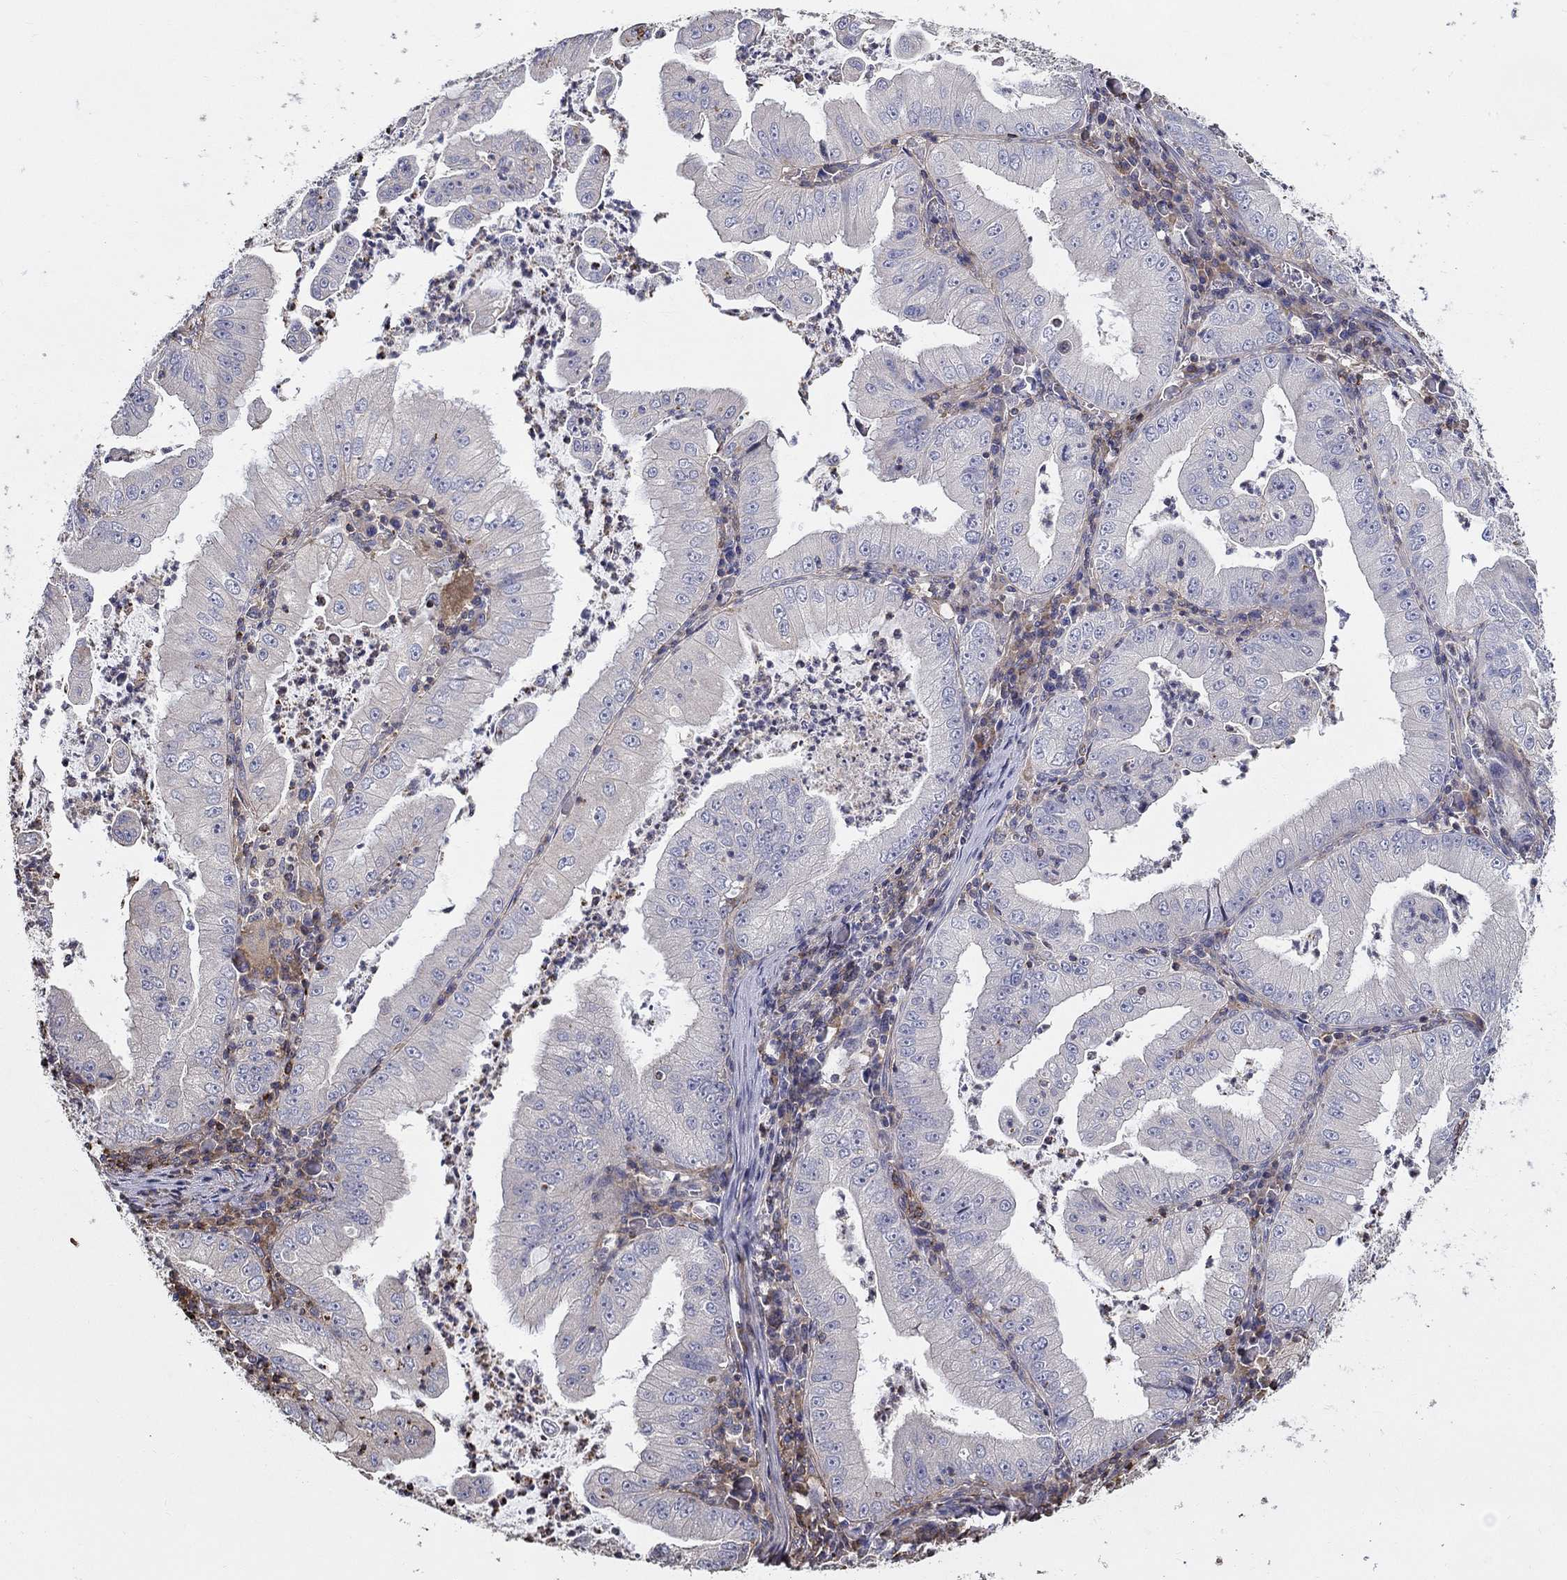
{"staining": {"intensity": "negative", "quantity": "none", "location": "none"}, "tissue": "stomach cancer", "cell_type": "Tumor cells", "image_type": "cancer", "snomed": [{"axis": "morphology", "description": "Adenocarcinoma, NOS"}, {"axis": "topography", "description": "Stomach"}], "caption": "DAB (3,3'-diaminobenzidine) immunohistochemical staining of human stomach adenocarcinoma demonstrates no significant positivity in tumor cells.", "gene": "NPHP1", "patient": {"sex": "male", "age": 76}}